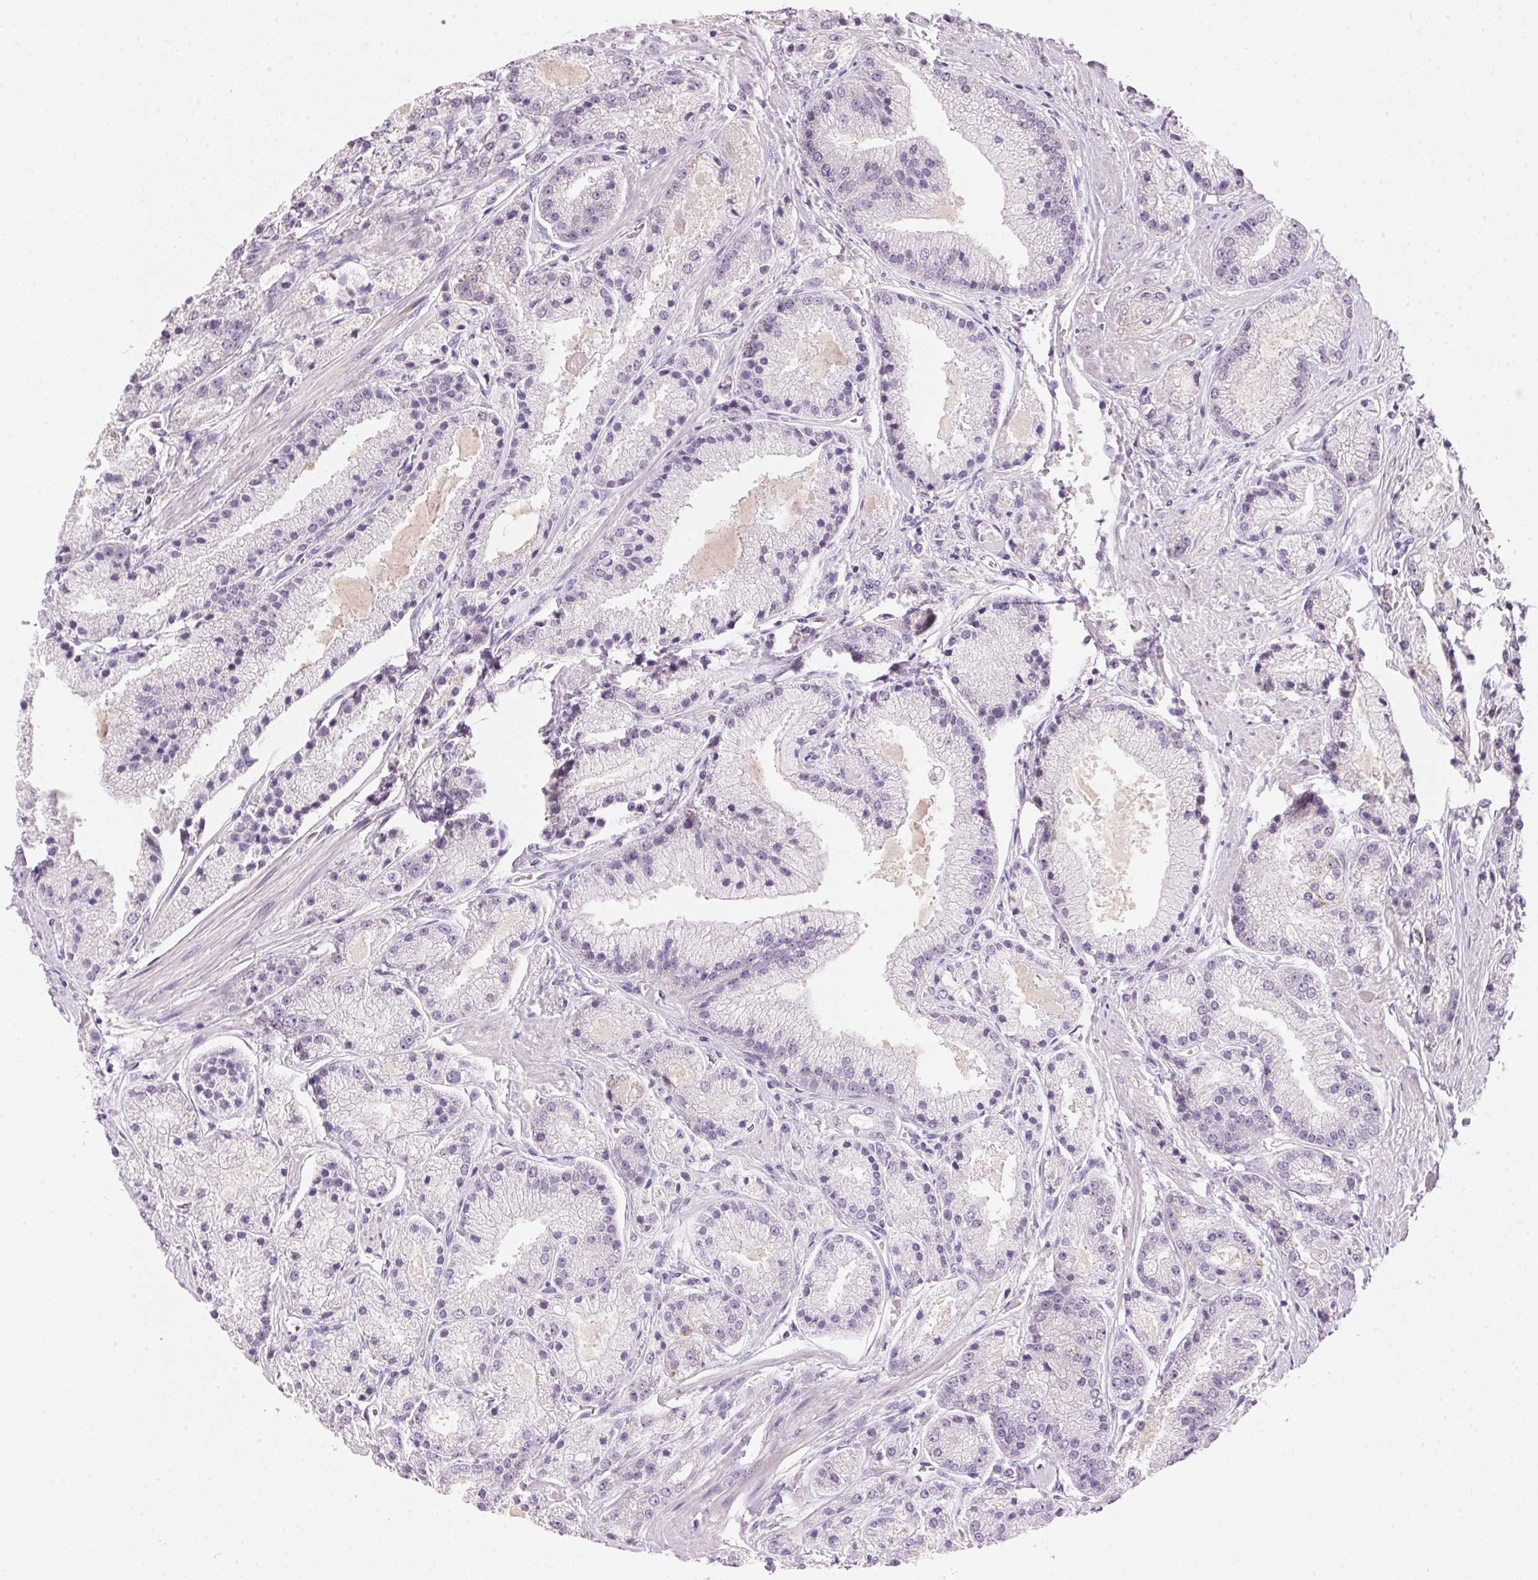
{"staining": {"intensity": "negative", "quantity": "none", "location": "none"}, "tissue": "prostate cancer", "cell_type": "Tumor cells", "image_type": "cancer", "snomed": [{"axis": "morphology", "description": "Adenocarcinoma, High grade"}, {"axis": "topography", "description": "Prostate"}], "caption": "A histopathology image of prostate cancer stained for a protein exhibits no brown staining in tumor cells. Nuclei are stained in blue.", "gene": "CYP11B1", "patient": {"sex": "male", "age": 67}}